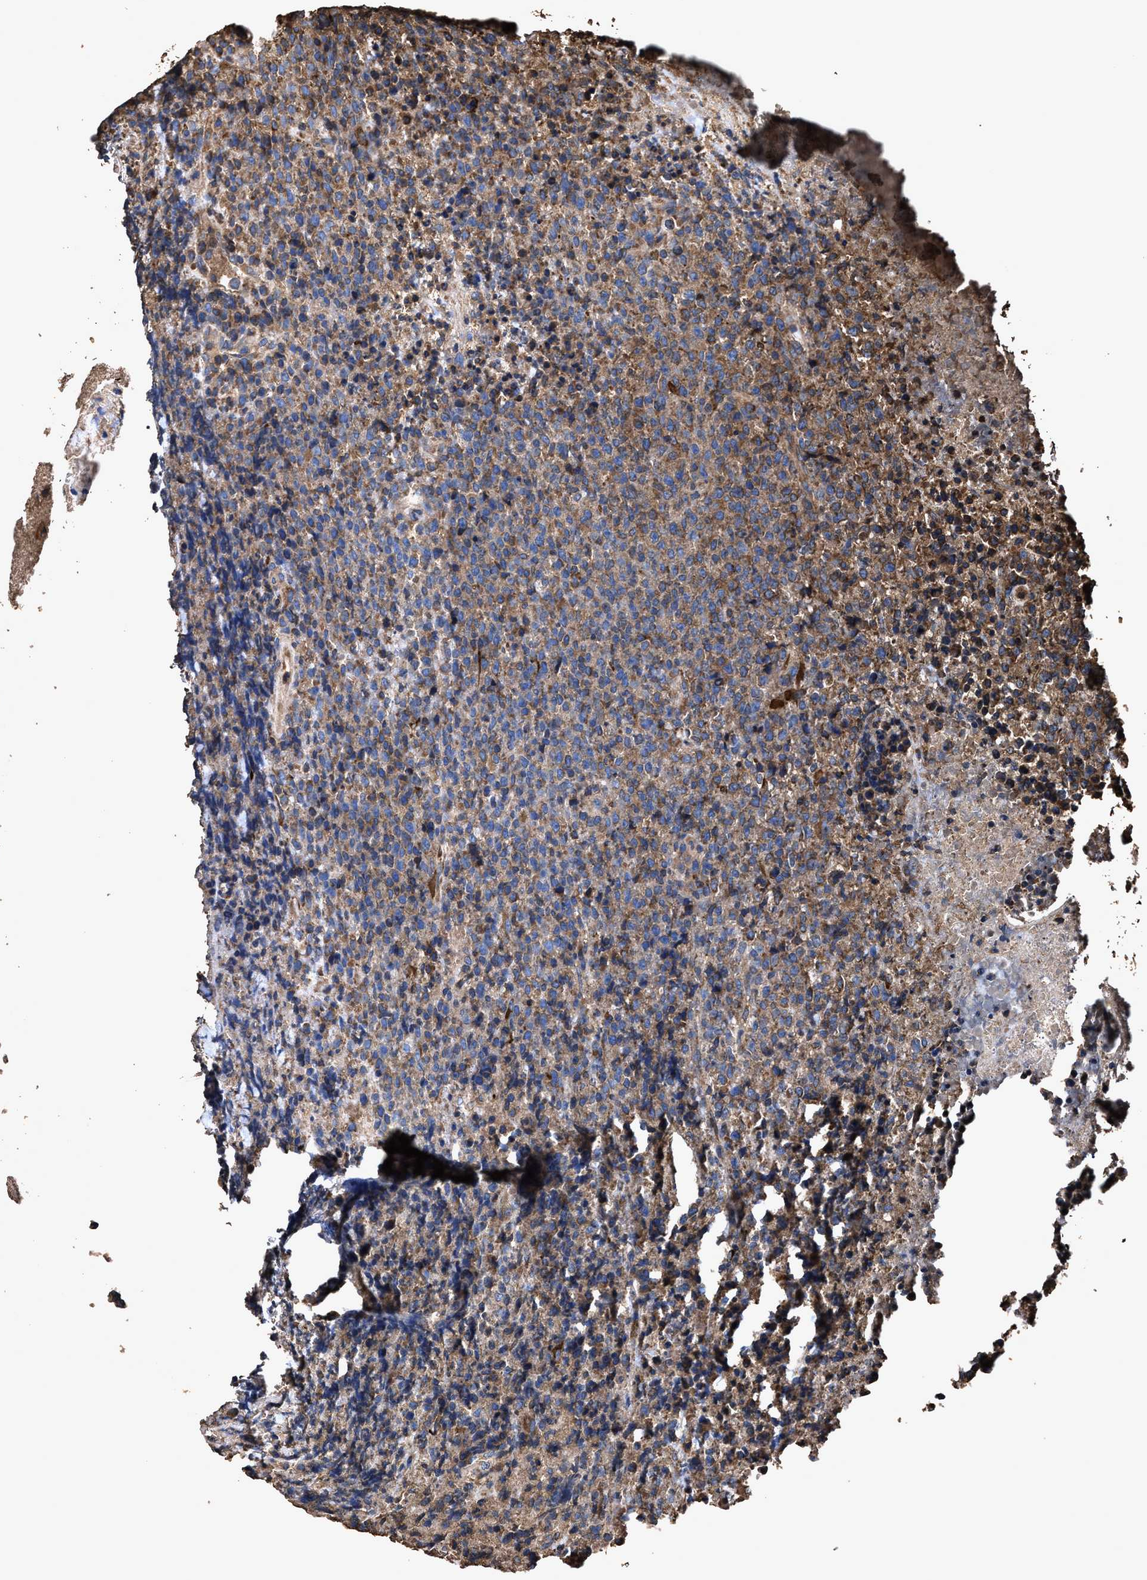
{"staining": {"intensity": "moderate", "quantity": "25%-75%", "location": "cytoplasmic/membranous"}, "tissue": "lymphoma", "cell_type": "Tumor cells", "image_type": "cancer", "snomed": [{"axis": "morphology", "description": "Malignant lymphoma, non-Hodgkin's type, Low grade"}, {"axis": "topography", "description": "Lymph node"}], "caption": "A brown stain shows moderate cytoplasmic/membranous staining of a protein in human lymphoma tumor cells.", "gene": "ZMYND19", "patient": {"sex": "male", "age": 66}}